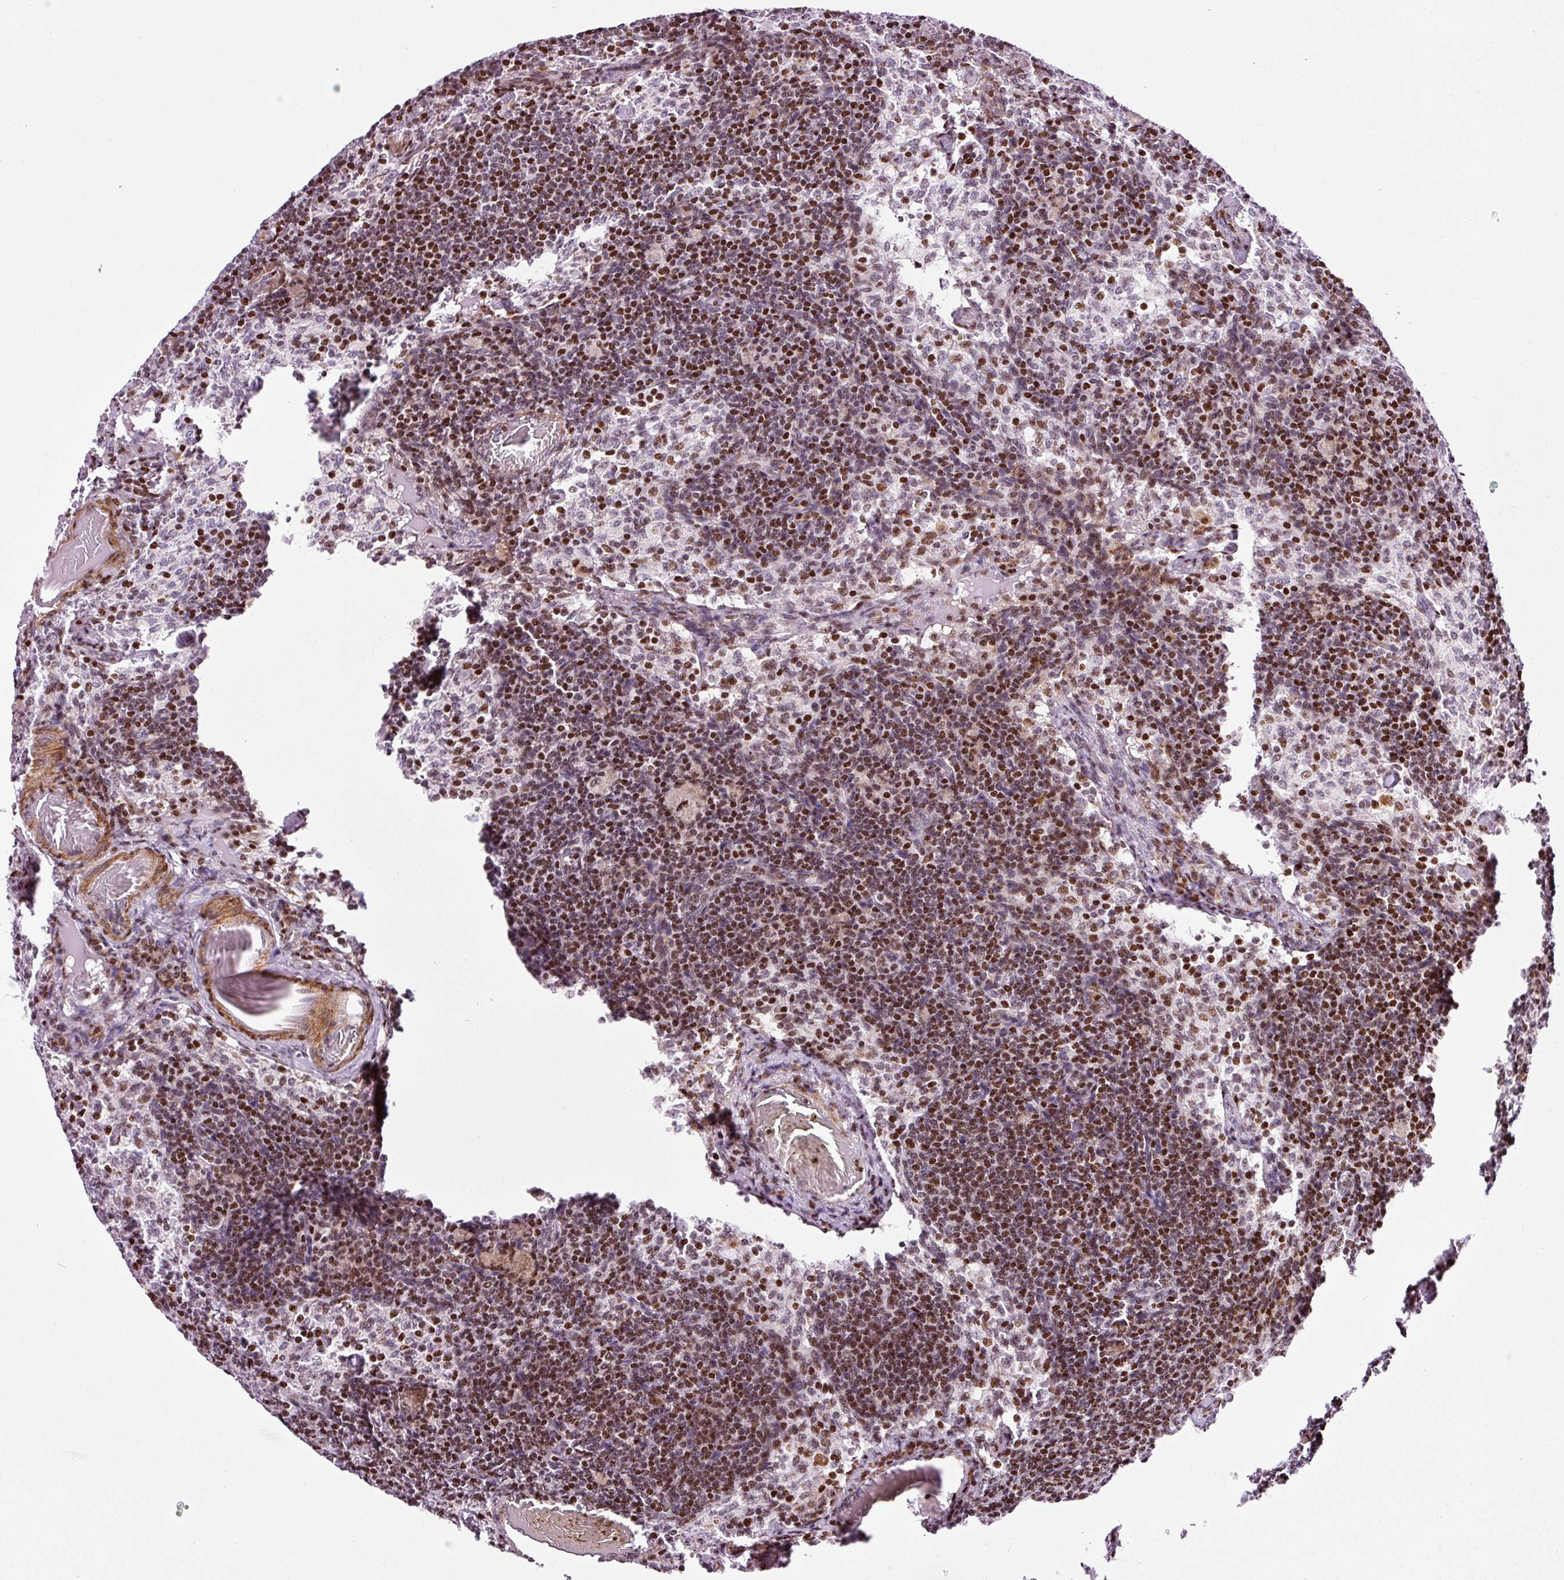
{"staining": {"intensity": "negative", "quantity": "none", "location": "none"}, "tissue": "lymph node", "cell_type": "Germinal center cells", "image_type": "normal", "snomed": [{"axis": "morphology", "description": "Normal tissue, NOS"}, {"axis": "topography", "description": "Lymph node"}], "caption": "The micrograph demonstrates no significant expression in germinal center cells of lymph node.", "gene": "ANKRD20A1", "patient": {"sex": "male", "age": 49}}